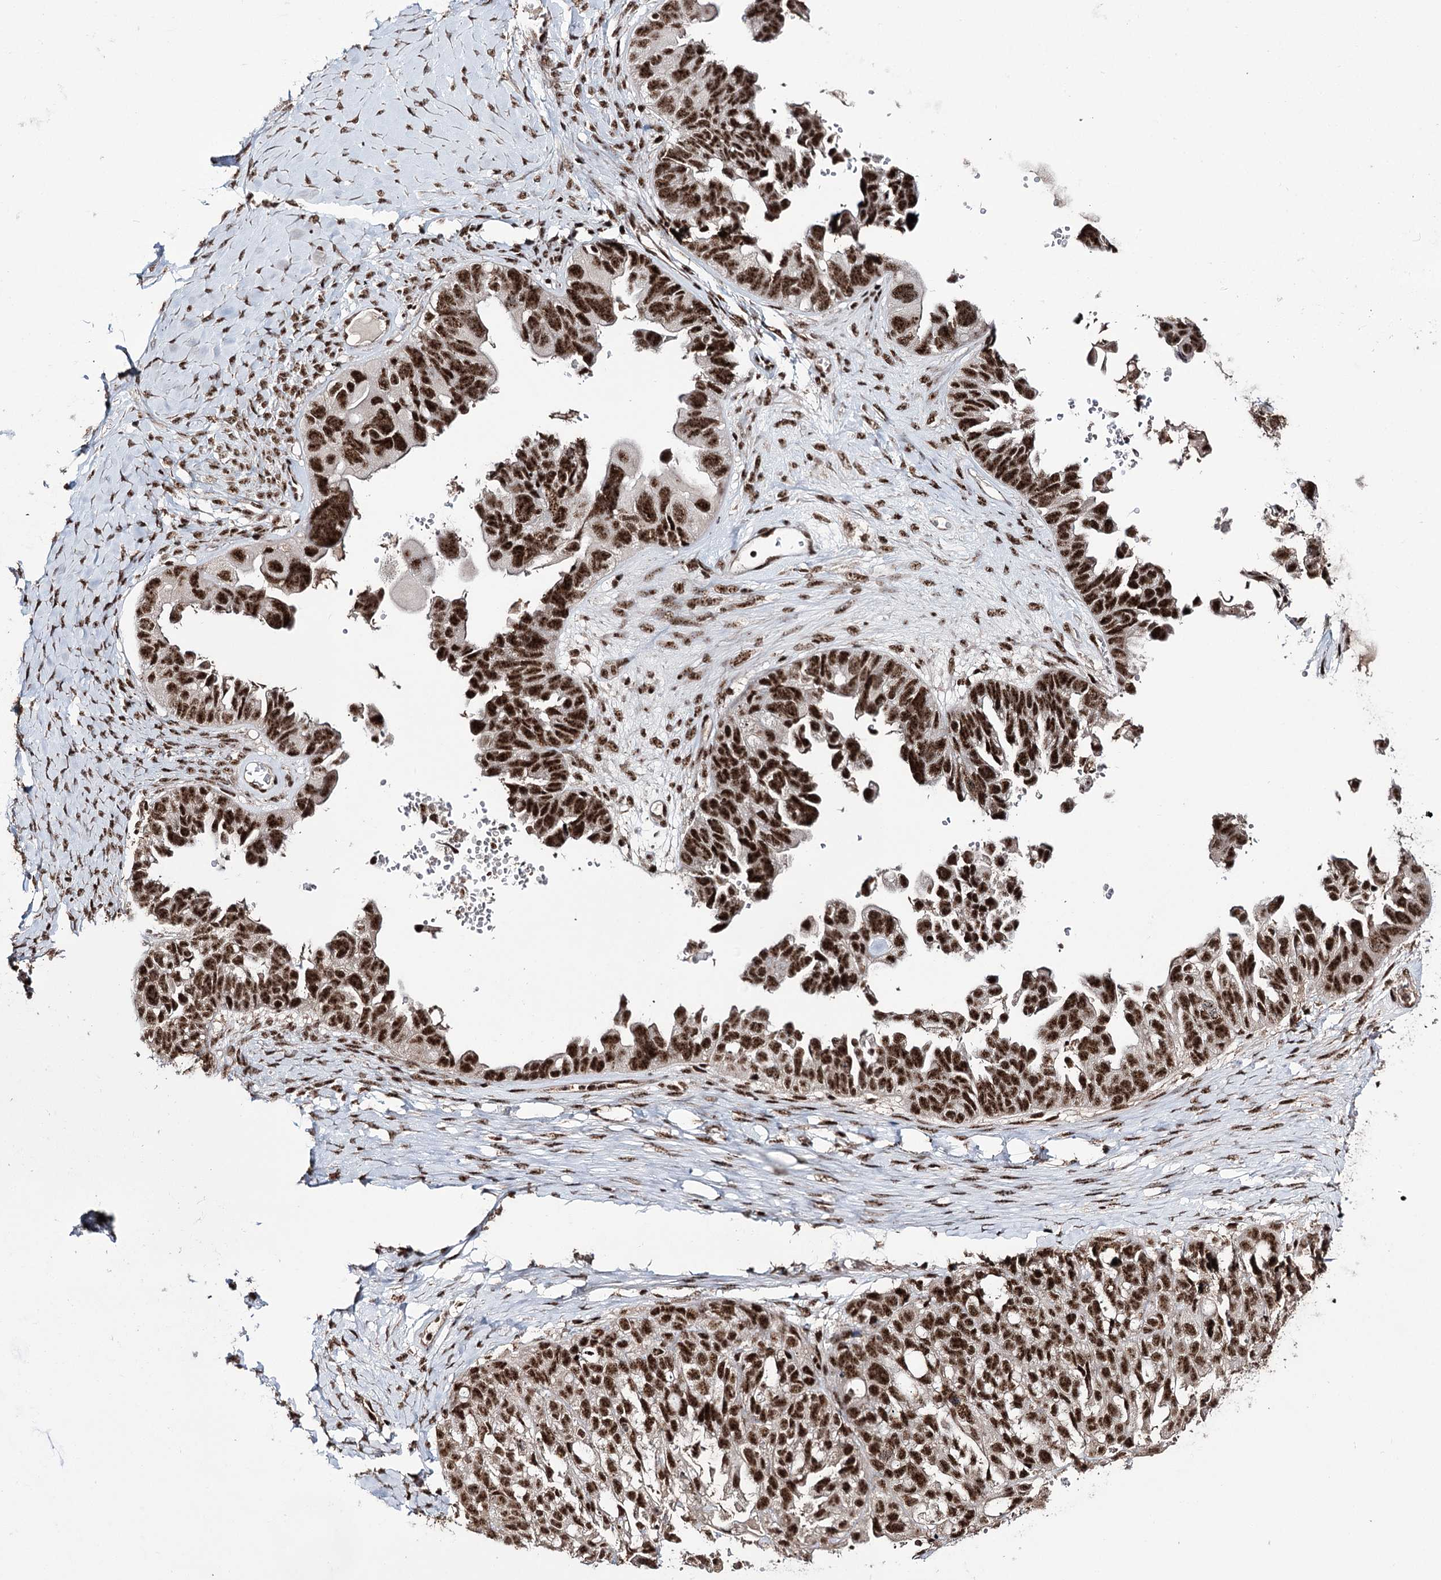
{"staining": {"intensity": "strong", "quantity": ">75%", "location": "nuclear"}, "tissue": "ovarian cancer", "cell_type": "Tumor cells", "image_type": "cancer", "snomed": [{"axis": "morphology", "description": "Cystadenocarcinoma, serous, NOS"}, {"axis": "topography", "description": "Ovary"}], "caption": "Strong nuclear expression for a protein is appreciated in about >75% of tumor cells of ovarian cancer (serous cystadenocarcinoma) using immunohistochemistry (IHC).", "gene": "PRPF40A", "patient": {"sex": "female", "age": 79}}